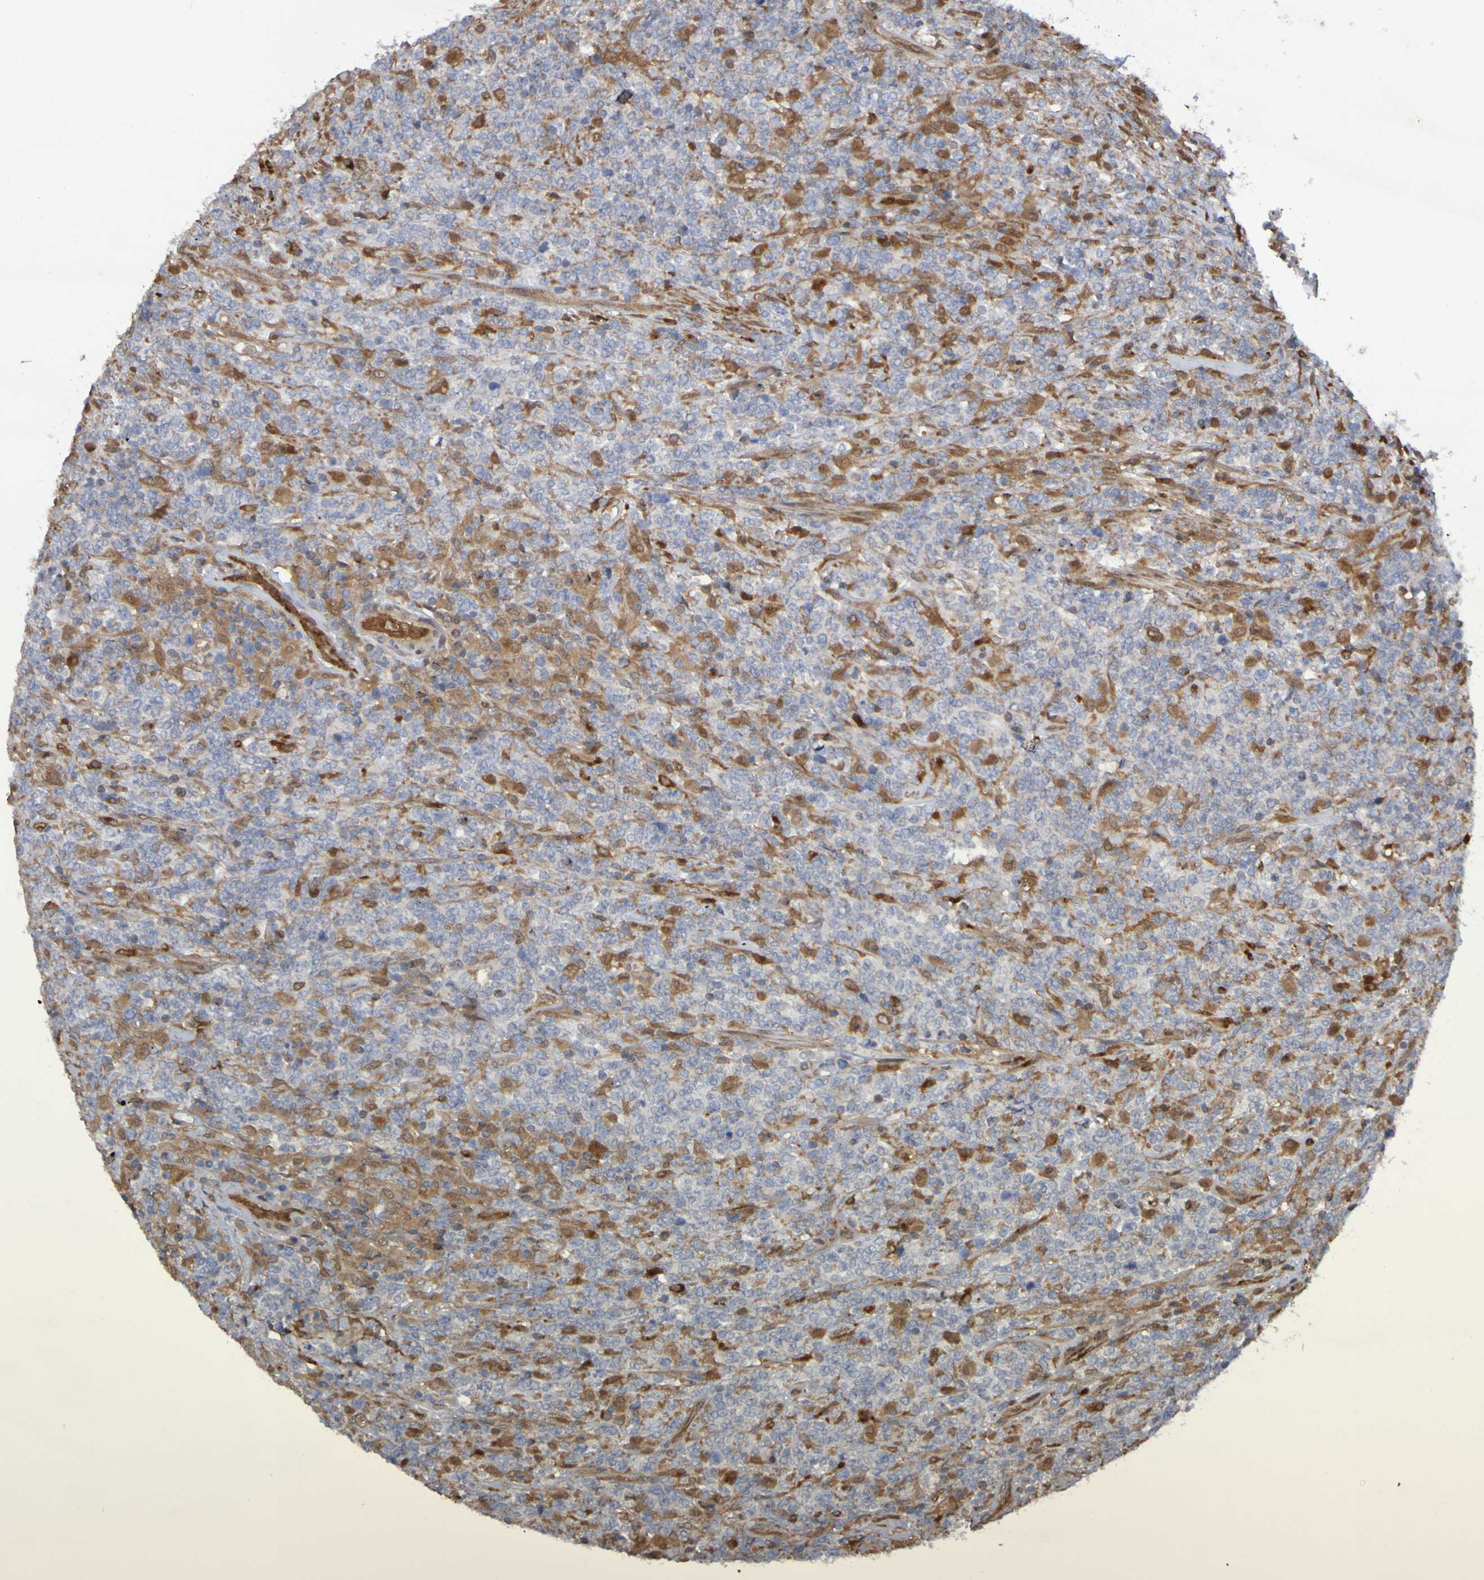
{"staining": {"intensity": "weak", "quantity": "<25%", "location": "cytoplasmic/membranous"}, "tissue": "lymphoma", "cell_type": "Tumor cells", "image_type": "cancer", "snomed": [{"axis": "morphology", "description": "Malignant lymphoma, non-Hodgkin's type, High grade"}, {"axis": "topography", "description": "Soft tissue"}], "caption": "Immunohistochemistry (IHC) of lymphoma demonstrates no staining in tumor cells.", "gene": "SERPINB6", "patient": {"sex": "male", "age": 18}}